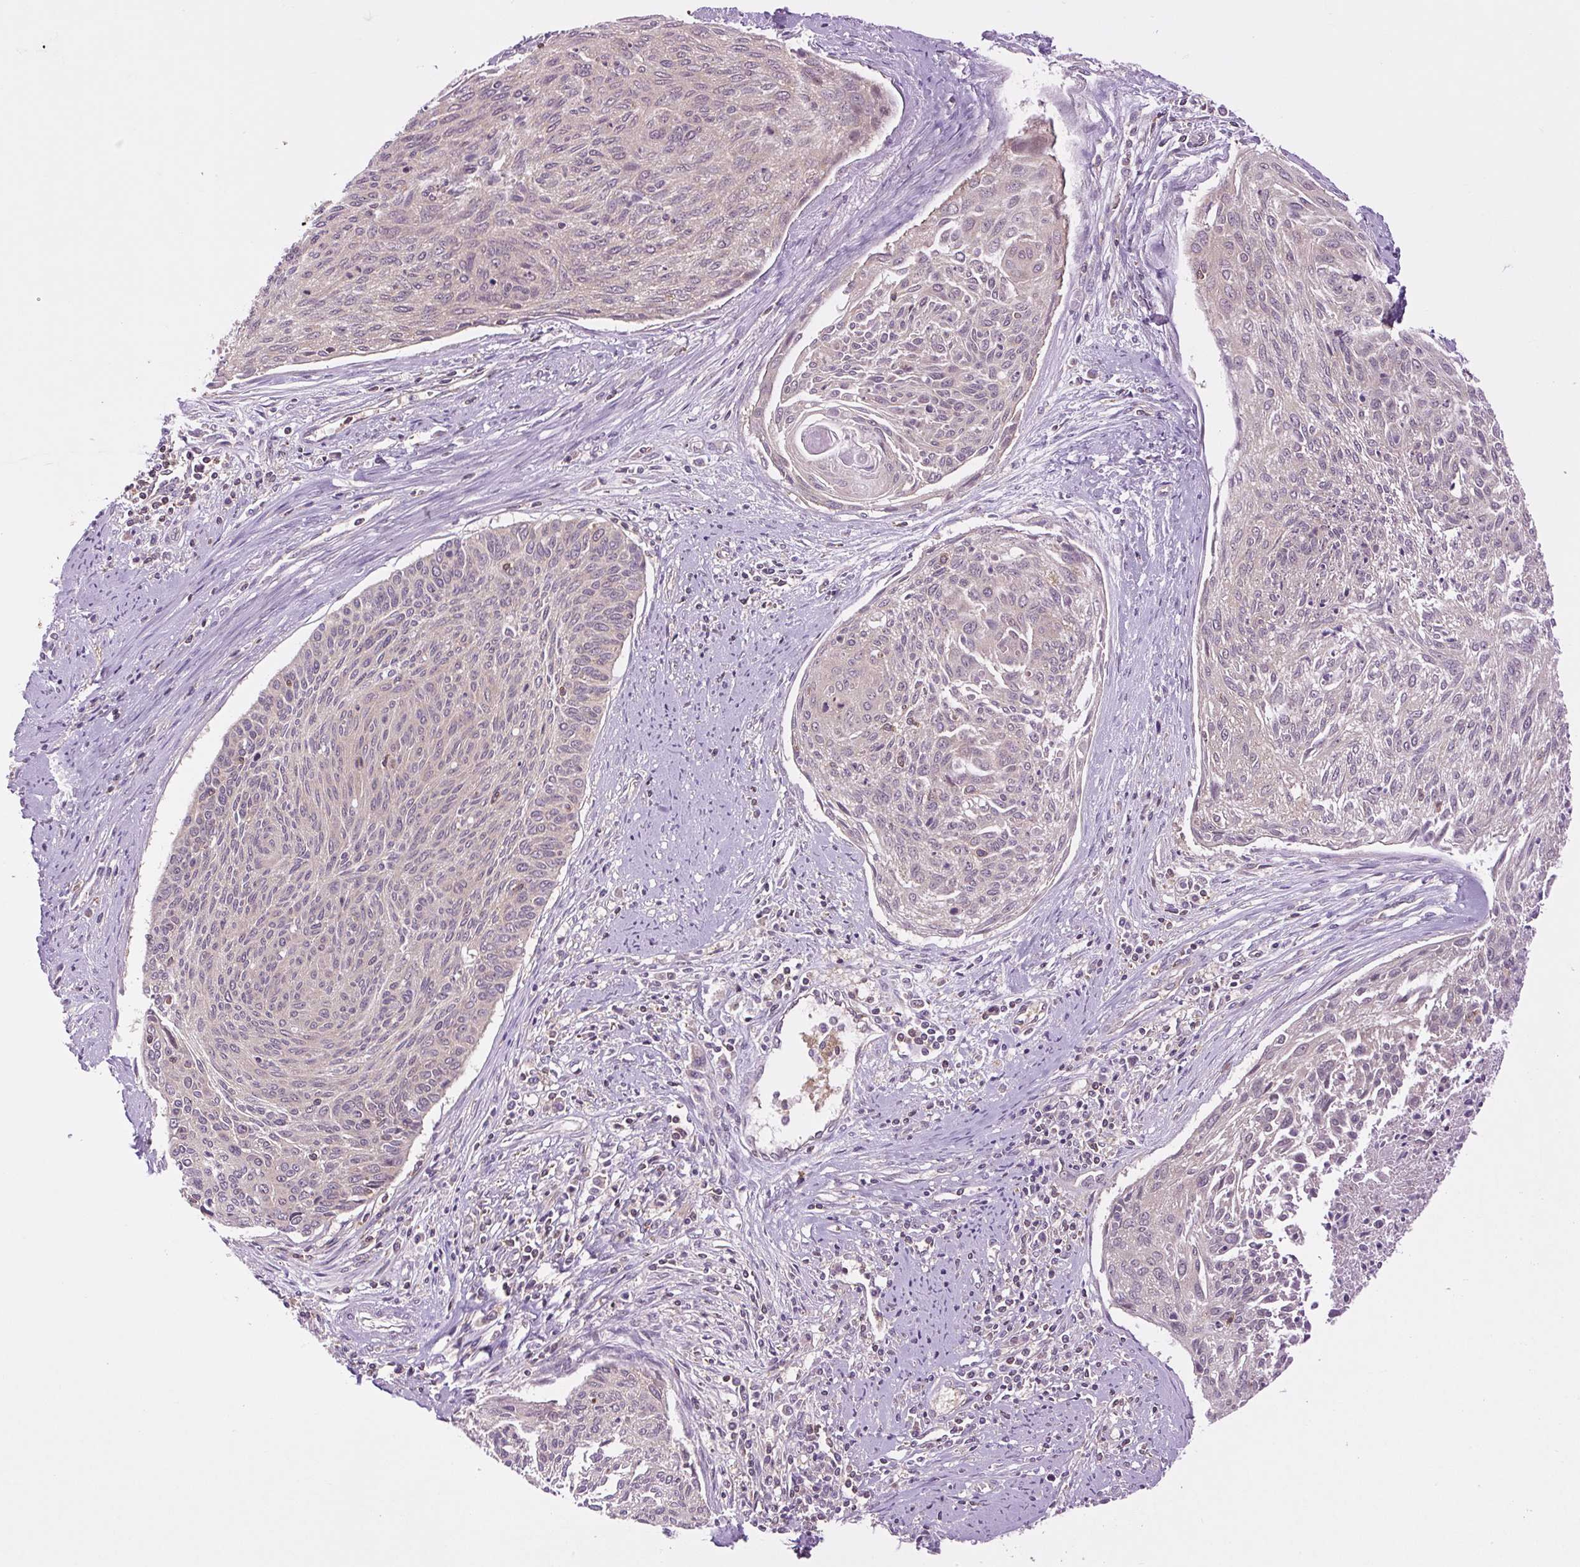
{"staining": {"intensity": "weak", "quantity": "<25%", "location": "cytoplasmic/membranous"}, "tissue": "cervical cancer", "cell_type": "Tumor cells", "image_type": "cancer", "snomed": [{"axis": "morphology", "description": "Squamous cell carcinoma, NOS"}, {"axis": "topography", "description": "Cervix"}], "caption": "Image shows no protein expression in tumor cells of cervical squamous cell carcinoma tissue.", "gene": "PLCG1", "patient": {"sex": "female", "age": 55}}